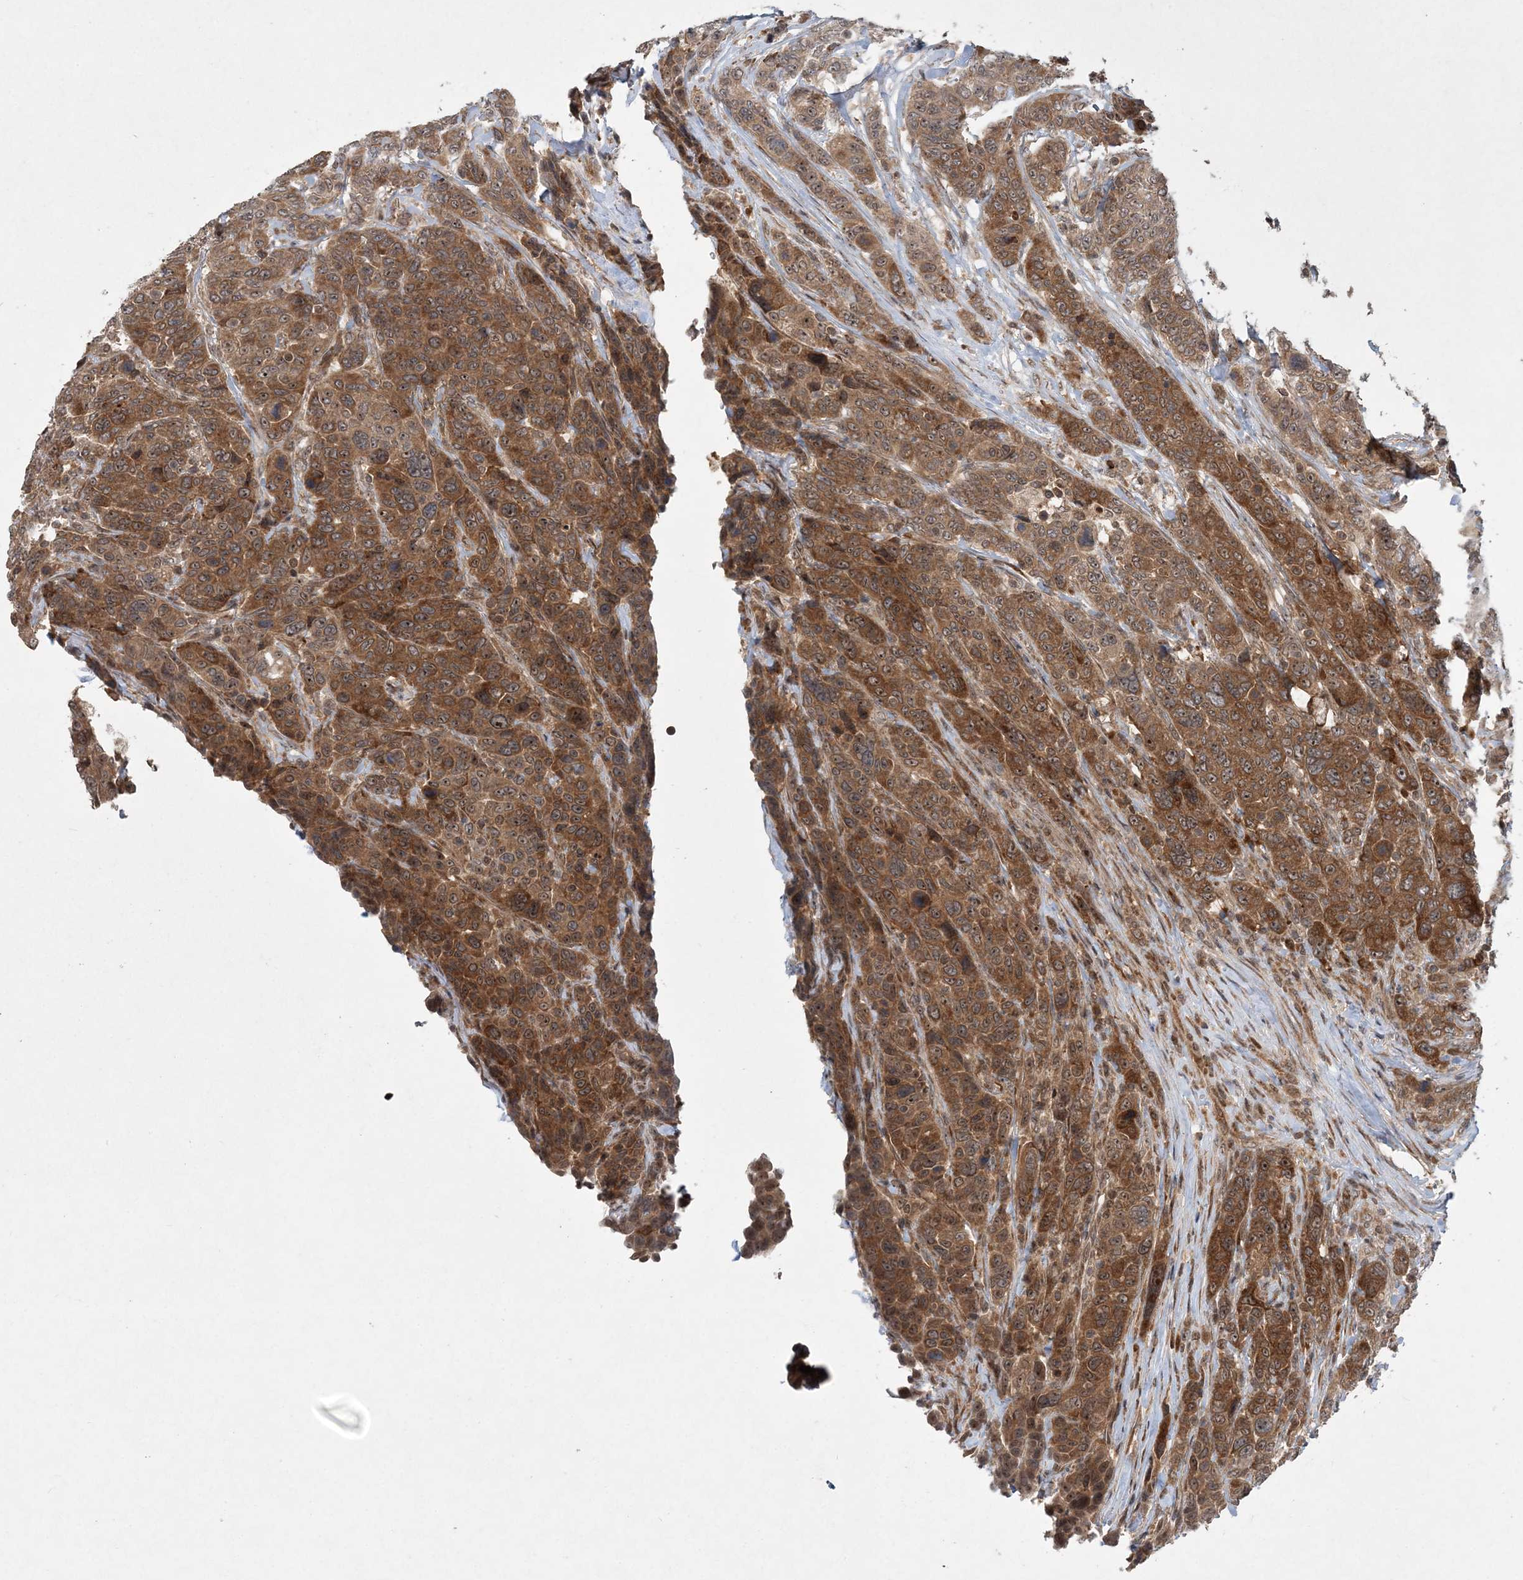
{"staining": {"intensity": "moderate", "quantity": ">75%", "location": "cytoplasmic/membranous"}, "tissue": "breast cancer", "cell_type": "Tumor cells", "image_type": "cancer", "snomed": [{"axis": "morphology", "description": "Duct carcinoma"}, {"axis": "topography", "description": "Breast"}], "caption": "Protein expression analysis of breast cancer demonstrates moderate cytoplasmic/membranous staining in about >75% of tumor cells.", "gene": "UBR3", "patient": {"sex": "female", "age": 37}}